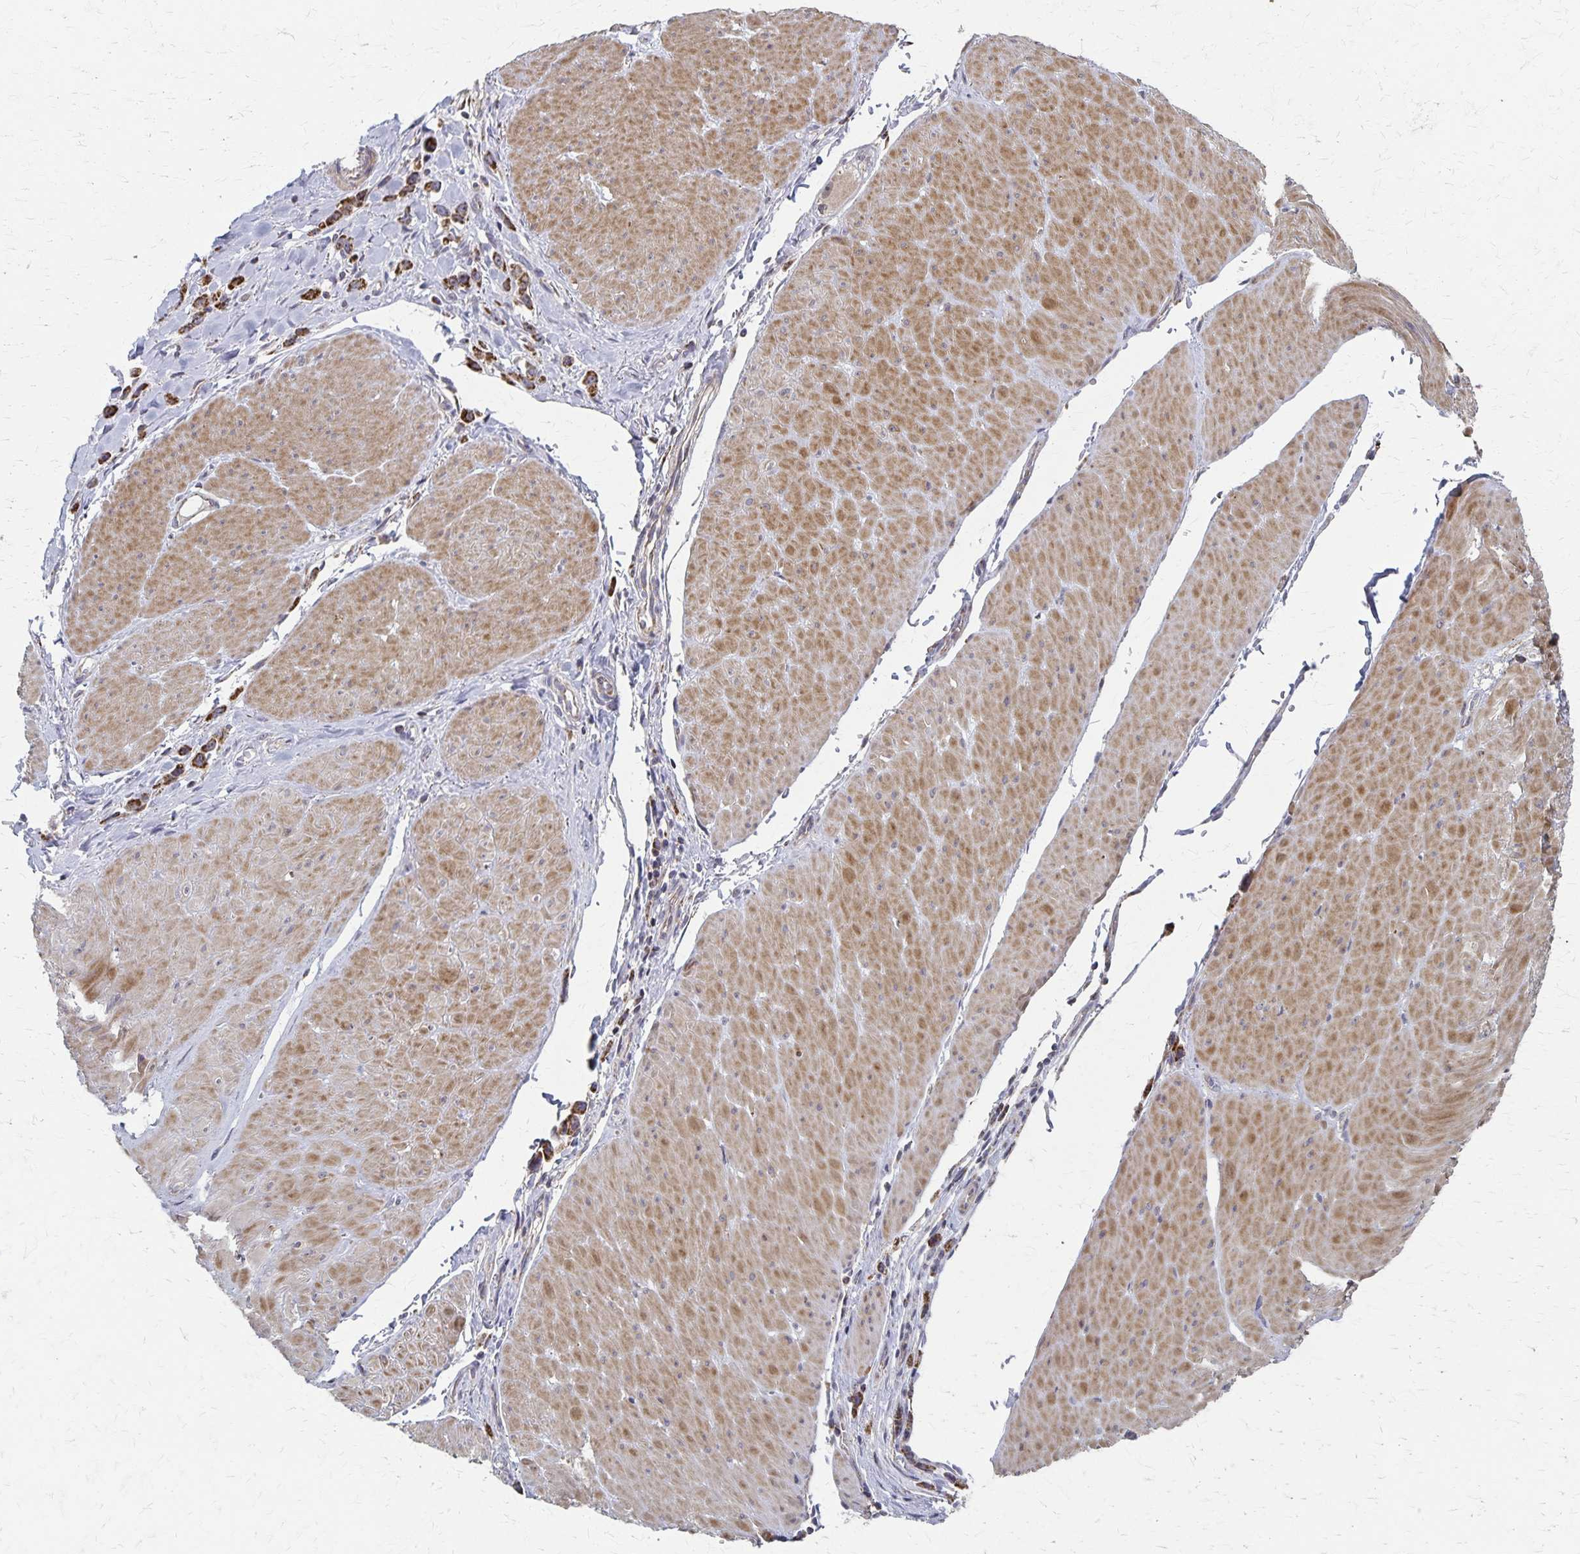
{"staining": {"intensity": "strong", "quantity": ">75%", "location": "cytoplasmic/membranous"}, "tissue": "stomach cancer", "cell_type": "Tumor cells", "image_type": "cancer", "snomed": [{"axis": "morphology", "description": "Adenocarcinoma, NOS"}, {"axis": "topography", "description": "Stomach"}], "caption": "Approximately >75% of tumor cells in stomach cancer (adenocarcinoma) reveal strong cytoplasmic/membranous protein expression as visualized by brown immunohistochemical staining.", "gene": "DYRK4", "patient": {"sex": "male", "age": 47}}